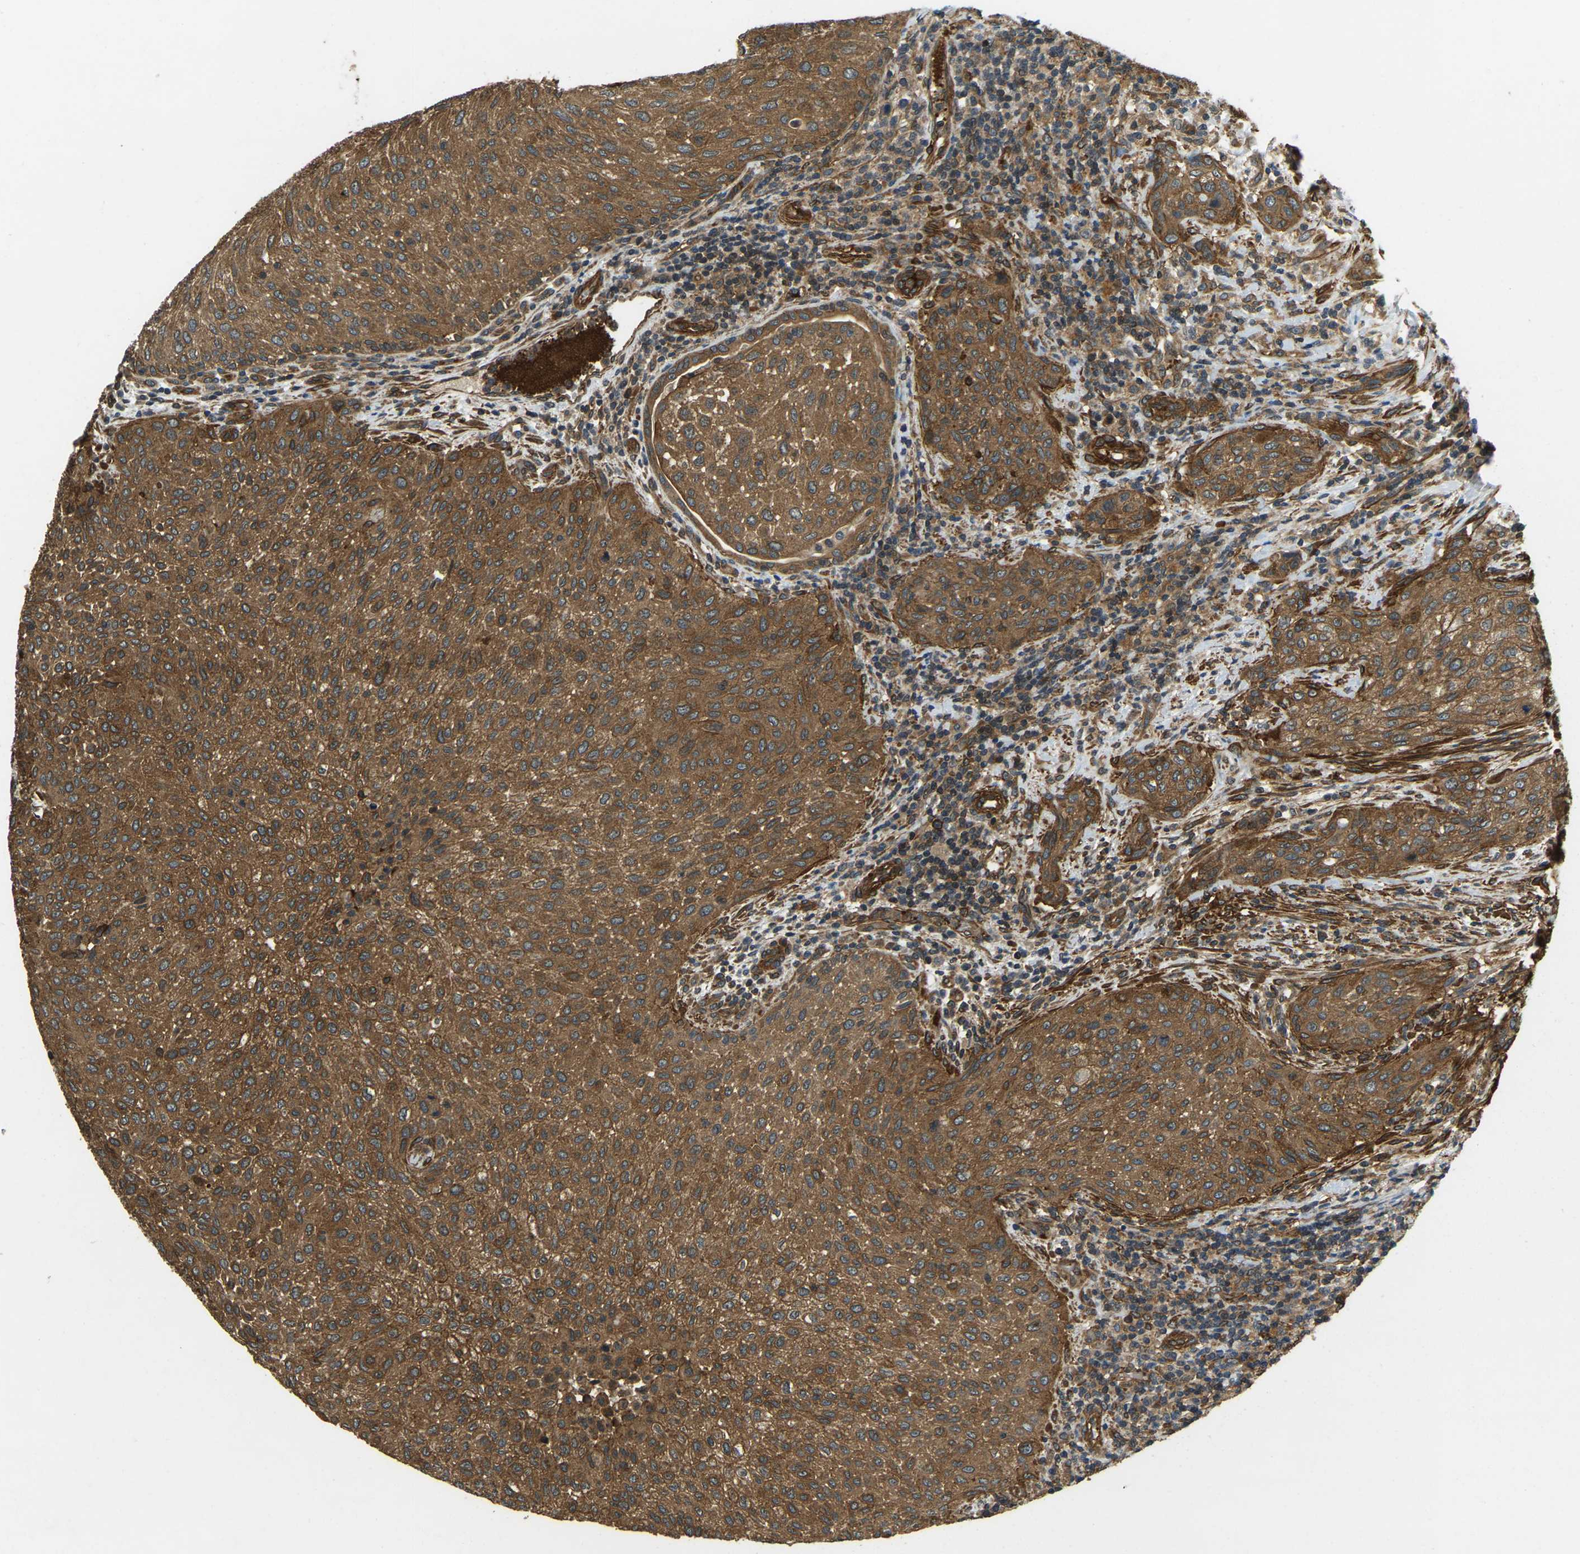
{"staining": {"intensity": "strong", "quantity": ">75%", "location": "cytoplasmic/membranous"}, "tissue": "urothelial cancer", "cell_type": "Tumor cells", "image_type": "cancer", "snomed": [{"axis": "morphology", "description": "Urothelial carcinoma, Low grade"}, {"axis": "morphology", "description": "Urothelial carcinoma, High grade"}, {"axis": "topography", "description": "Urinary bladder"}], "caption": "Tumor cells show high levels of strong cytoplasmic/membranous positivity in approximately >75% of cells in high-grade urothelial carcinoma.", "gene": "ERGIC1", "patient": {"sex": "male", "age": 35}}